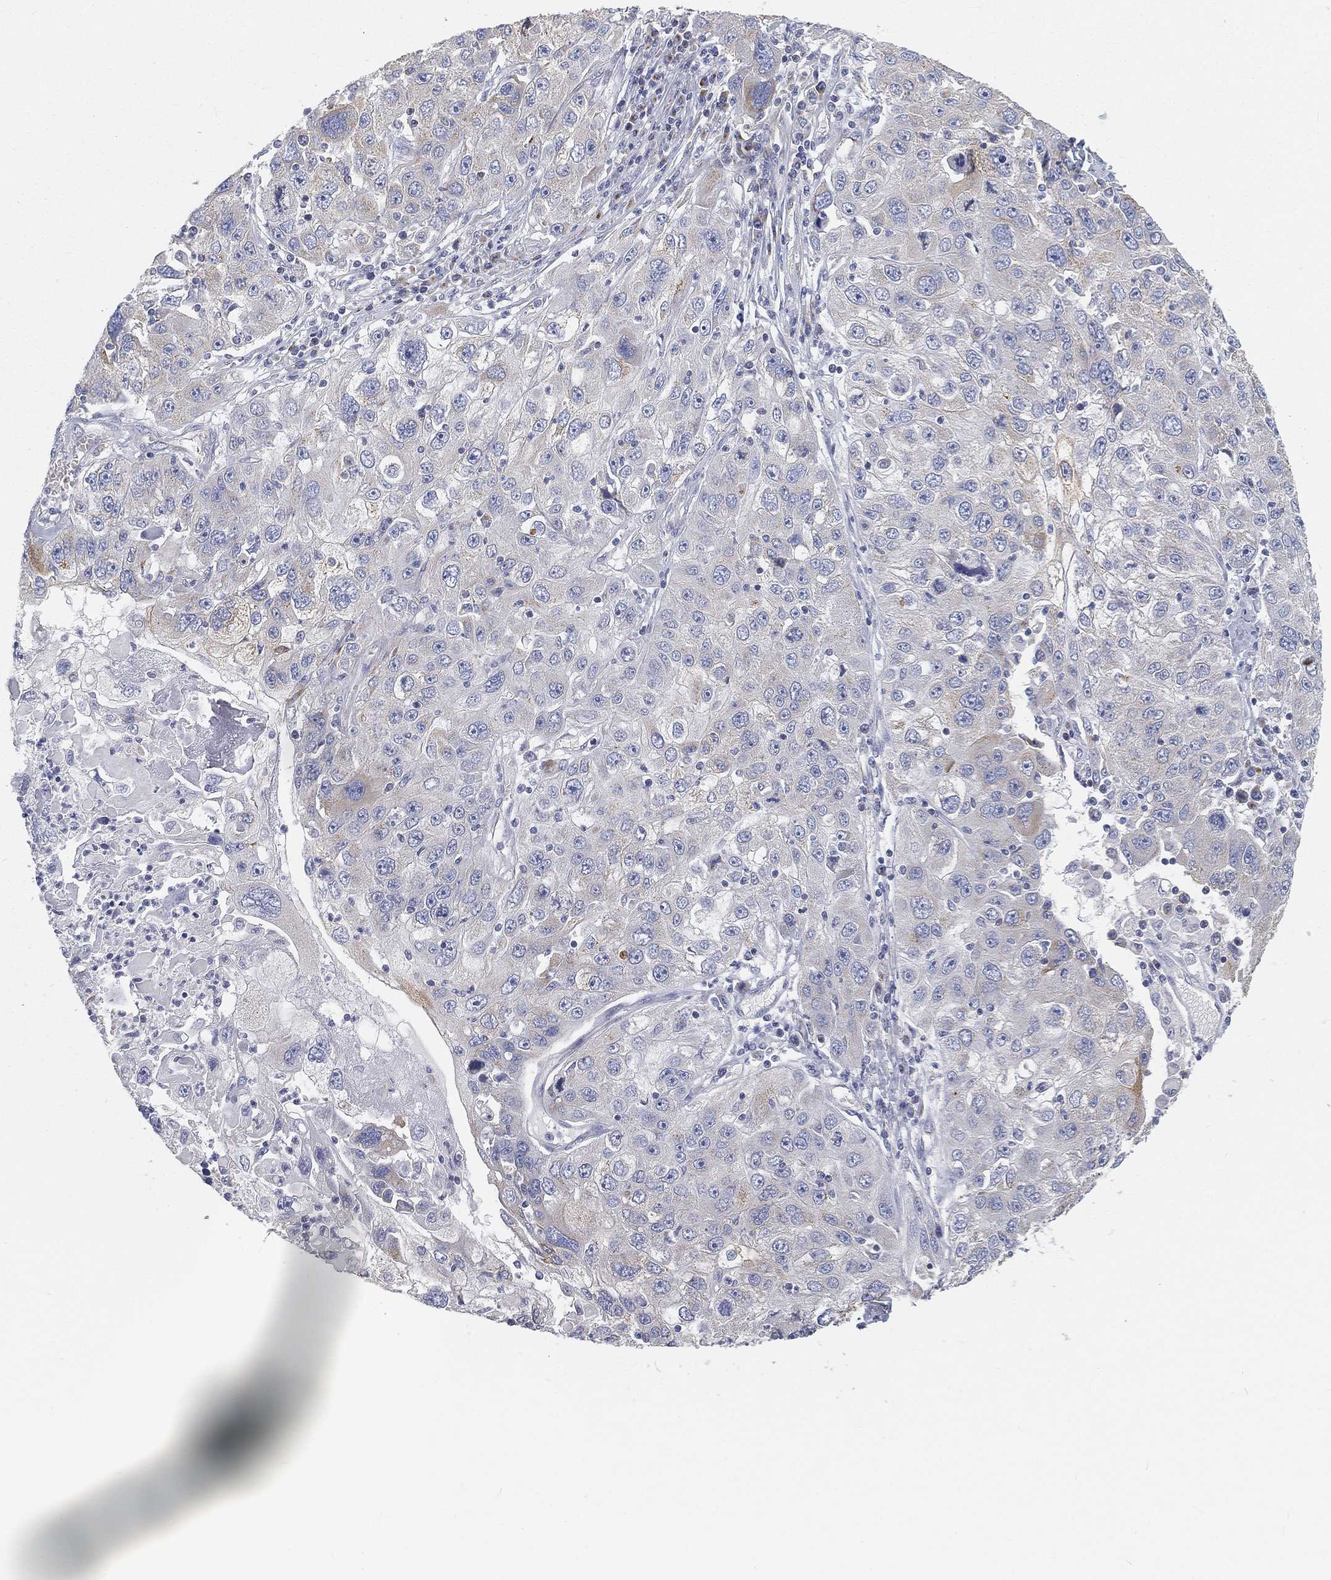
{"staining": {"intensity": "moderate", "quantity": "<25%", "location": "cytoplasmic/membranous"}, "tissue": "stomach cancer", "cell_type": "Tumor cells", "image_type": "cancer", "snomed": [{"axis": "morphology", "description": "Adenocarcinoma, NOS"}, {"axis": "topography", "description": "Stomach"}], "caption": "Protein staining of stomach cancer (adenocarcinoma) tissue shows moderate cytoplasmic/membranous positivity in about <25% of tumor cells. (DAB IHC, brown staining for protein, blue staining for nuclei).", "gene": "TMEM25", "patient": {"sex": "male", "age": 56}}